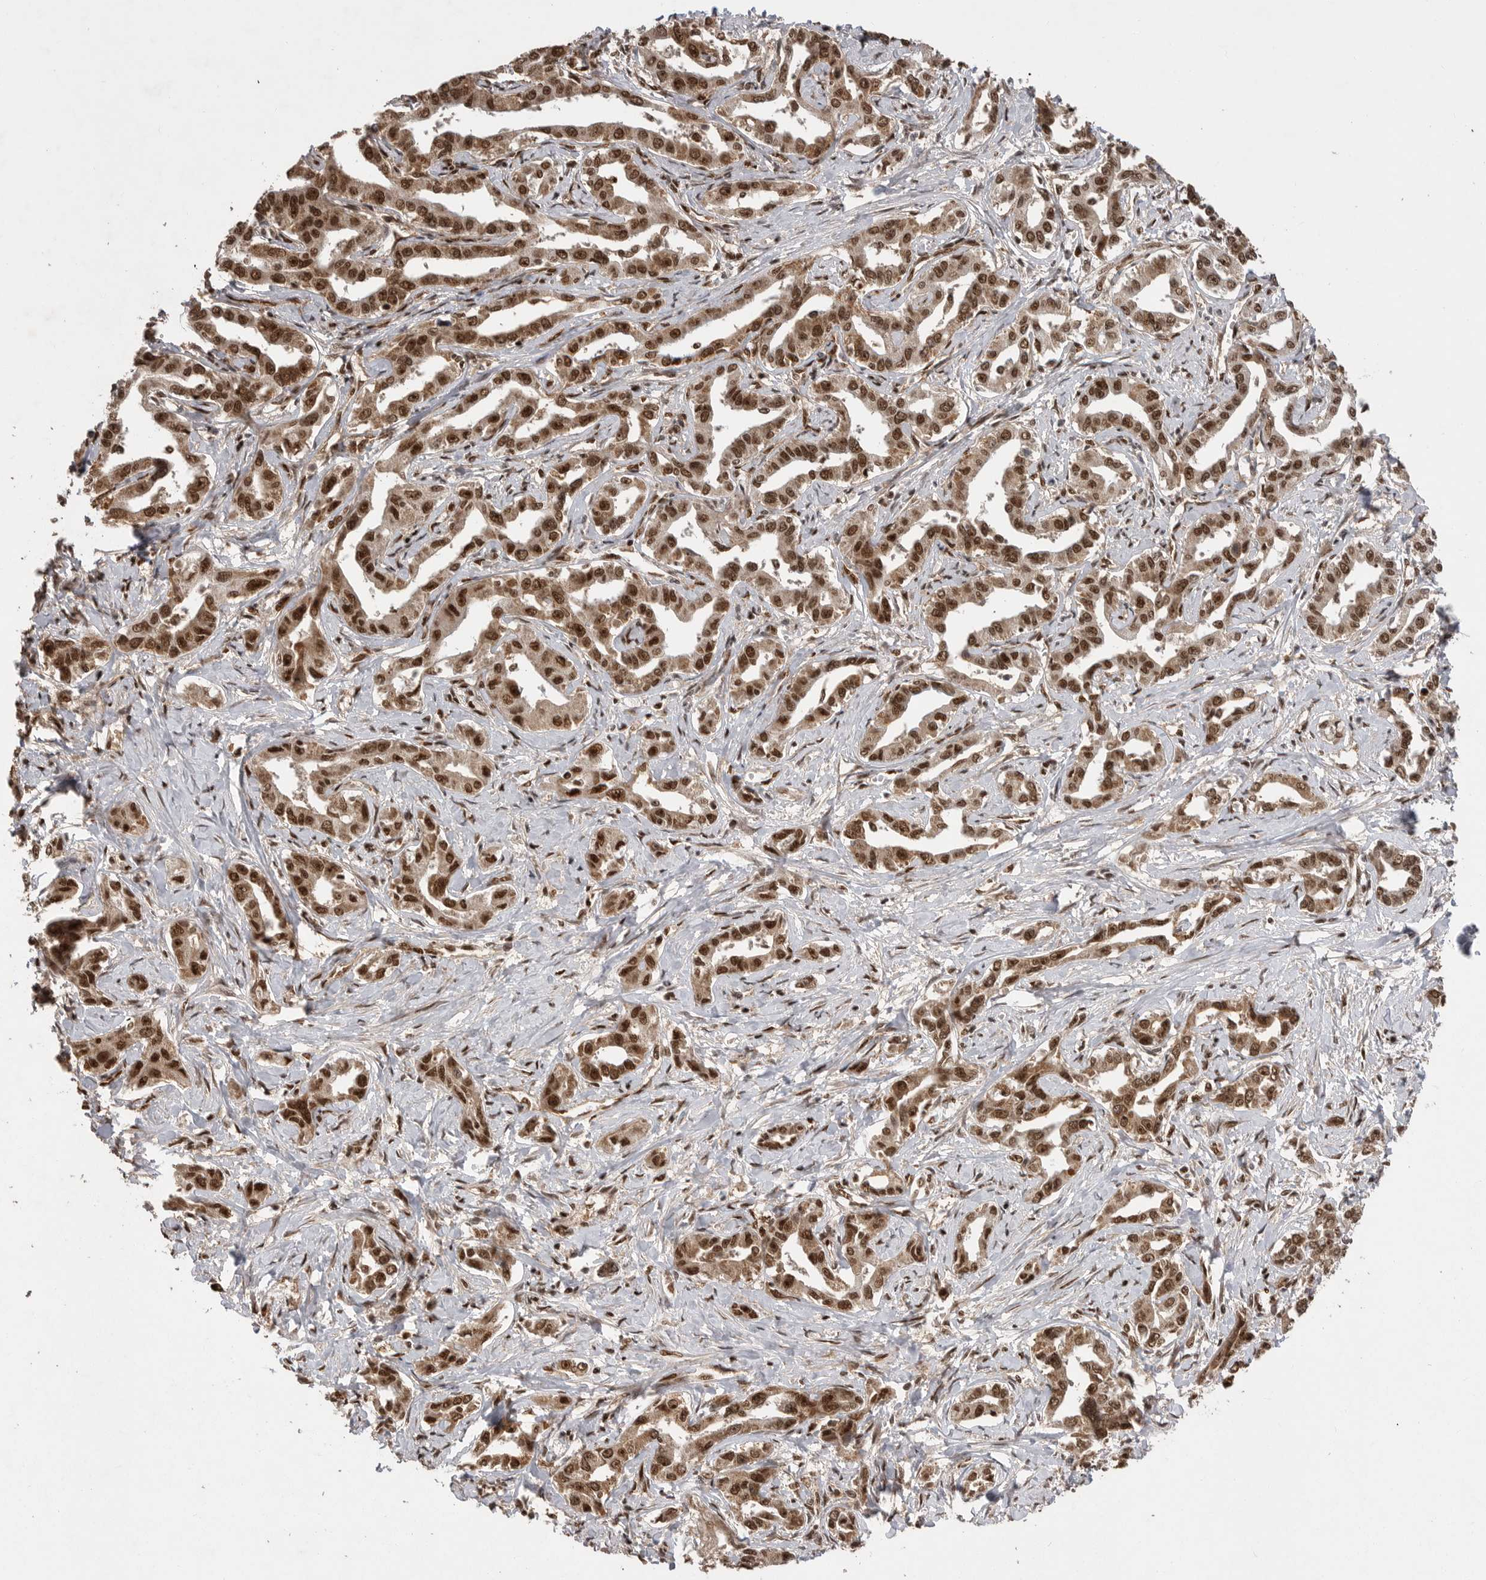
{"staining": {"intensity": "moderate", "quantity": ">75%", "location": "cytoplasmic/membranous,nuclear"}, "tissue": "liver cancer", "cell_type": "Tumor cells", "image_type": "cancer", "snomed": [{"axis": "morphology", "description": "Cholangiocarcinoma"}, {"axis": "topography", "description": "Liver"}], "caption": "This photomicrograph exhibits immunohistochemistry staining of cholangiocarcinoma (liver), with medium moderate cytoplasmic/membranous and nuclear expression in about >75% of tumor cells.", "gene": "PPP1R8", "patient": {"sex": "male", "age": 59}}